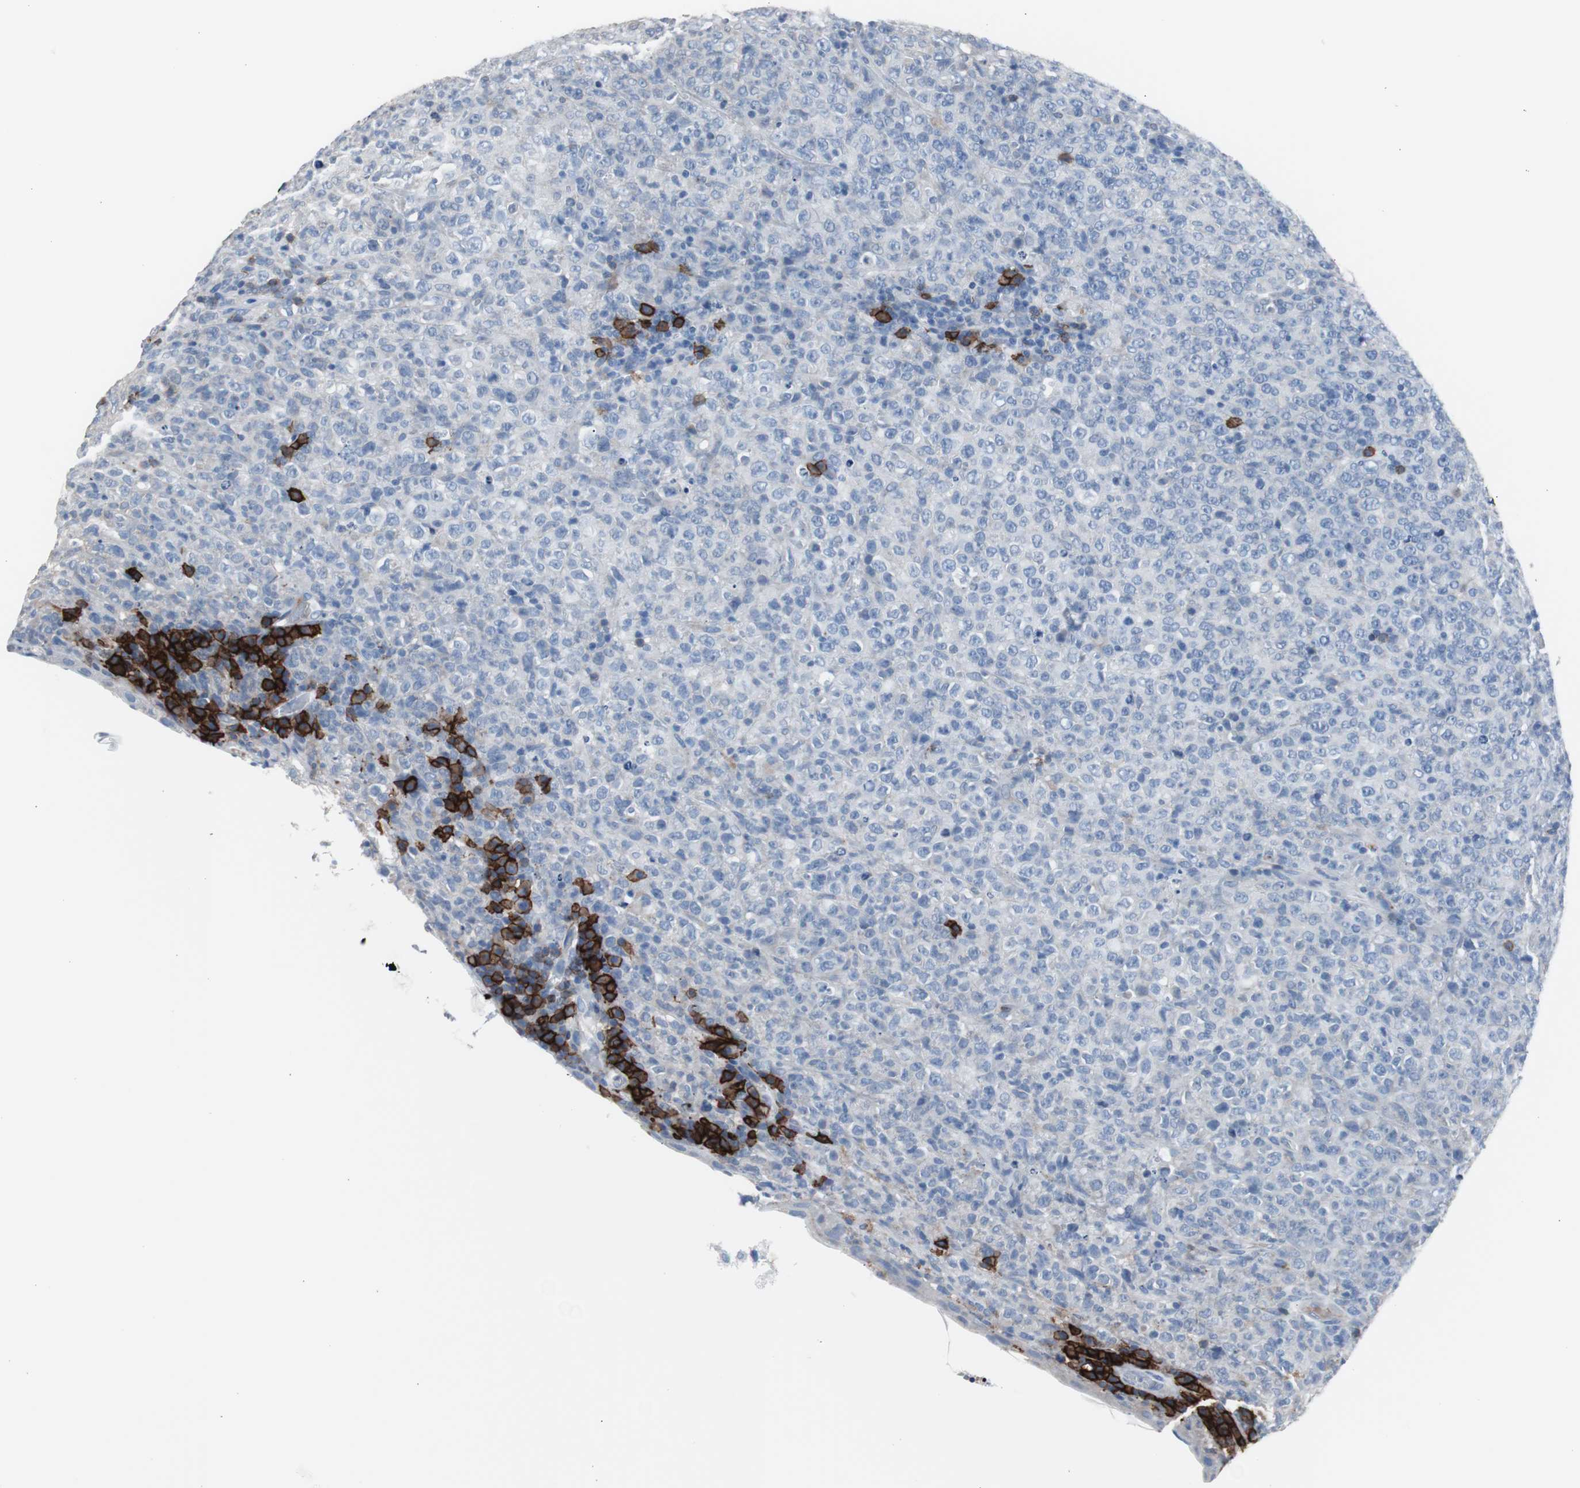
{"staining": {"intensity": "negative", "quantity": "none", "location": "none"}, "tissue": "lymphoma", "cell_type": "Tumor cells", "image_type": "cancer", "snomed": [{"axis": "morphology", "description": "Malignant lymphoma, non-Hodgkin's type, High grade"}, {"axis": "topography", "description": "Tonsil"}], "caption": "This is an immunohistochemistry (IHC) photomicrograph of malignant lymphoma, non-Hodgkin's type (high-grade). There is no staining in tumor cells.", "gene": "FCGR2B", "patient": {"sex": "female", "age": 36}}